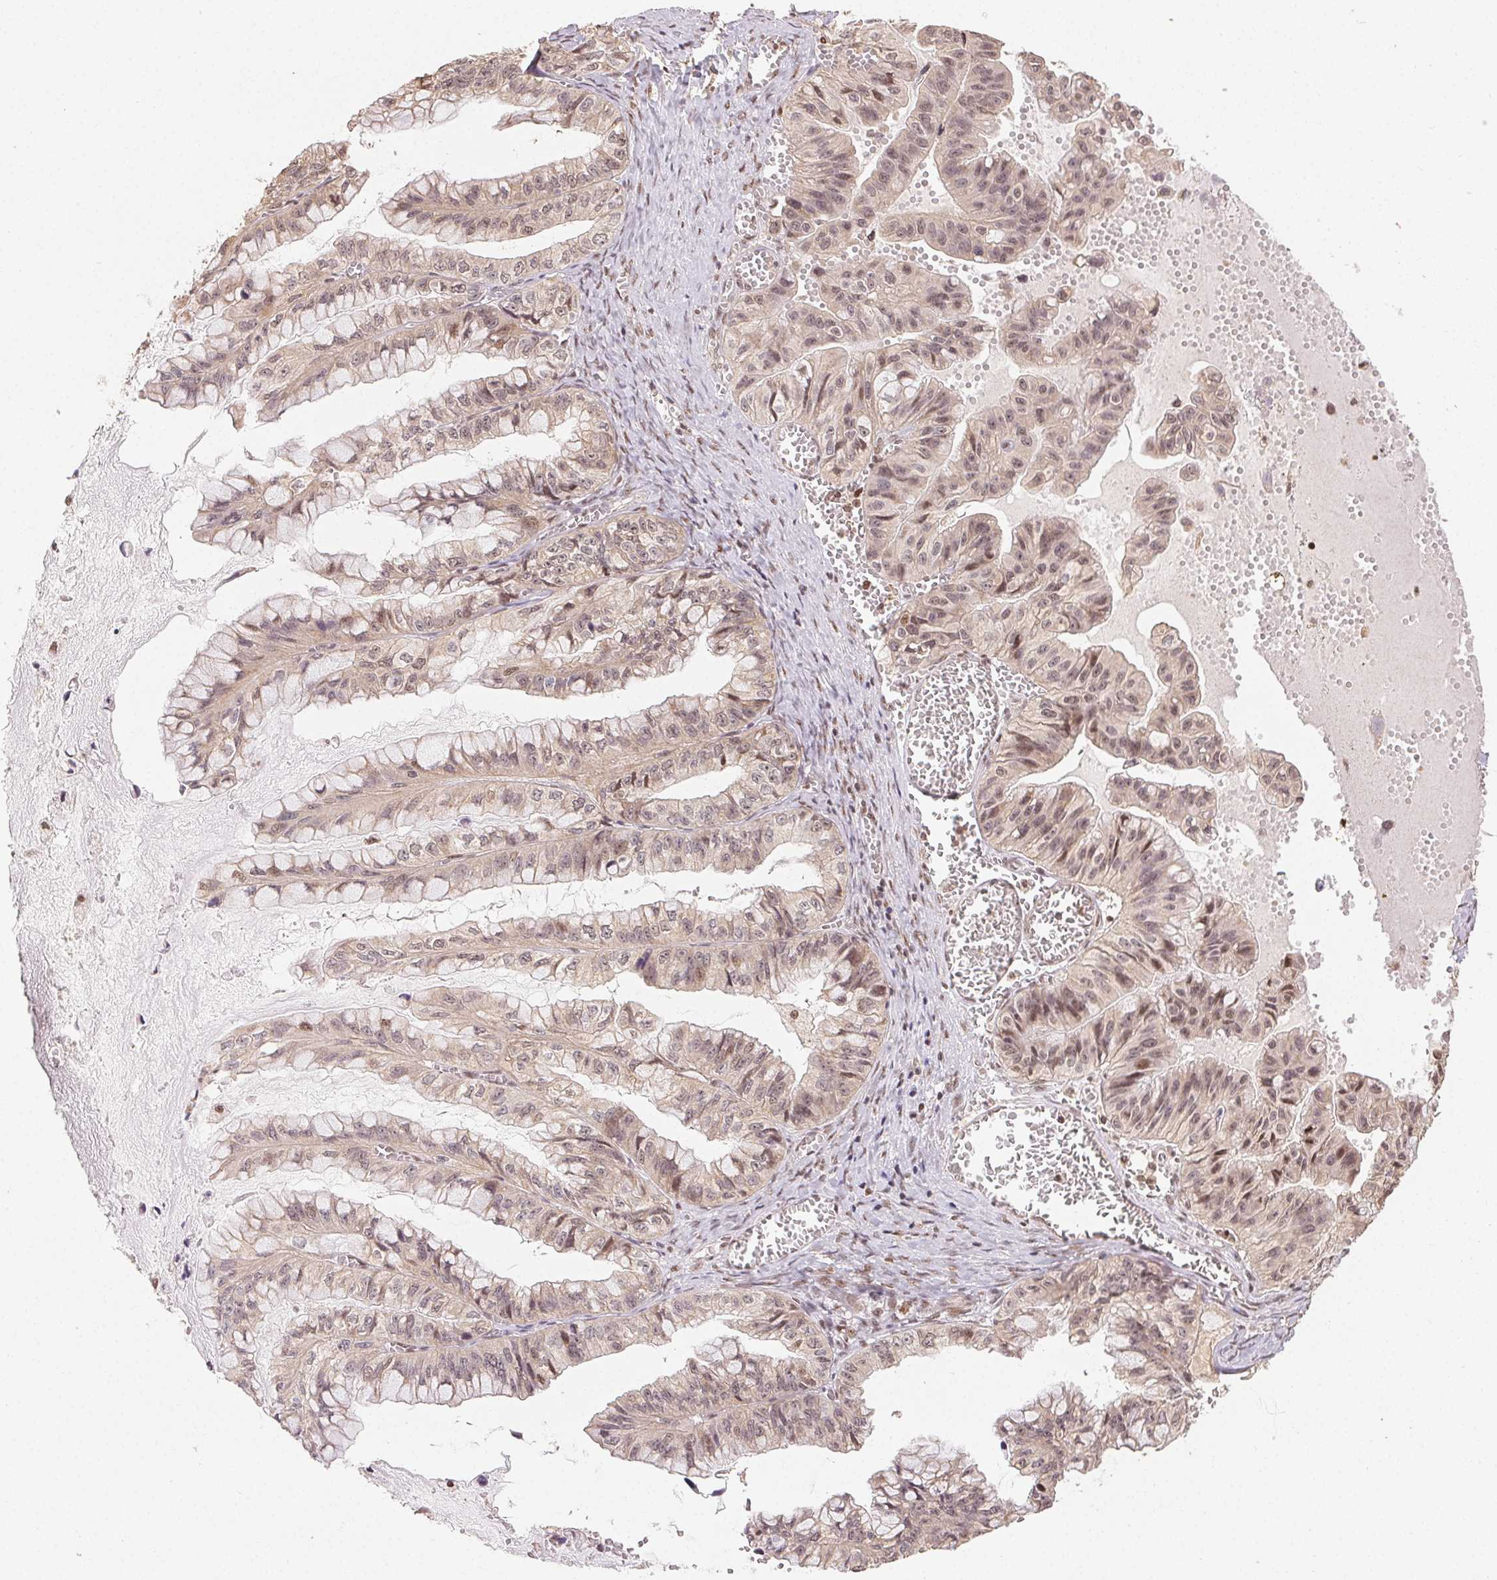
{"staining": {"intensity": "weak", "quantity": ">75%", "location": "cytoplasmic/membranous,nuclear"}, "tissue": "ovarian cancer", "cell_type": "Tumor cells", "image_type": "cancer", "snomed": [{"axis": "morphology", "description": "Cystadenocarcinoma, mucinous, NOS"}, {"axis": "topography", "description": "Ovary"}], "caption": "Immunohistochemical staining of ovarian mucinous cystadenocarcinoma displays low levels of weak cytoplasmic/membranous and nuclear protein expression in approximately >75% of tumor cells.", "gene": "MAPKAPK2", "patient": {"sex": "female", "age": 72}}